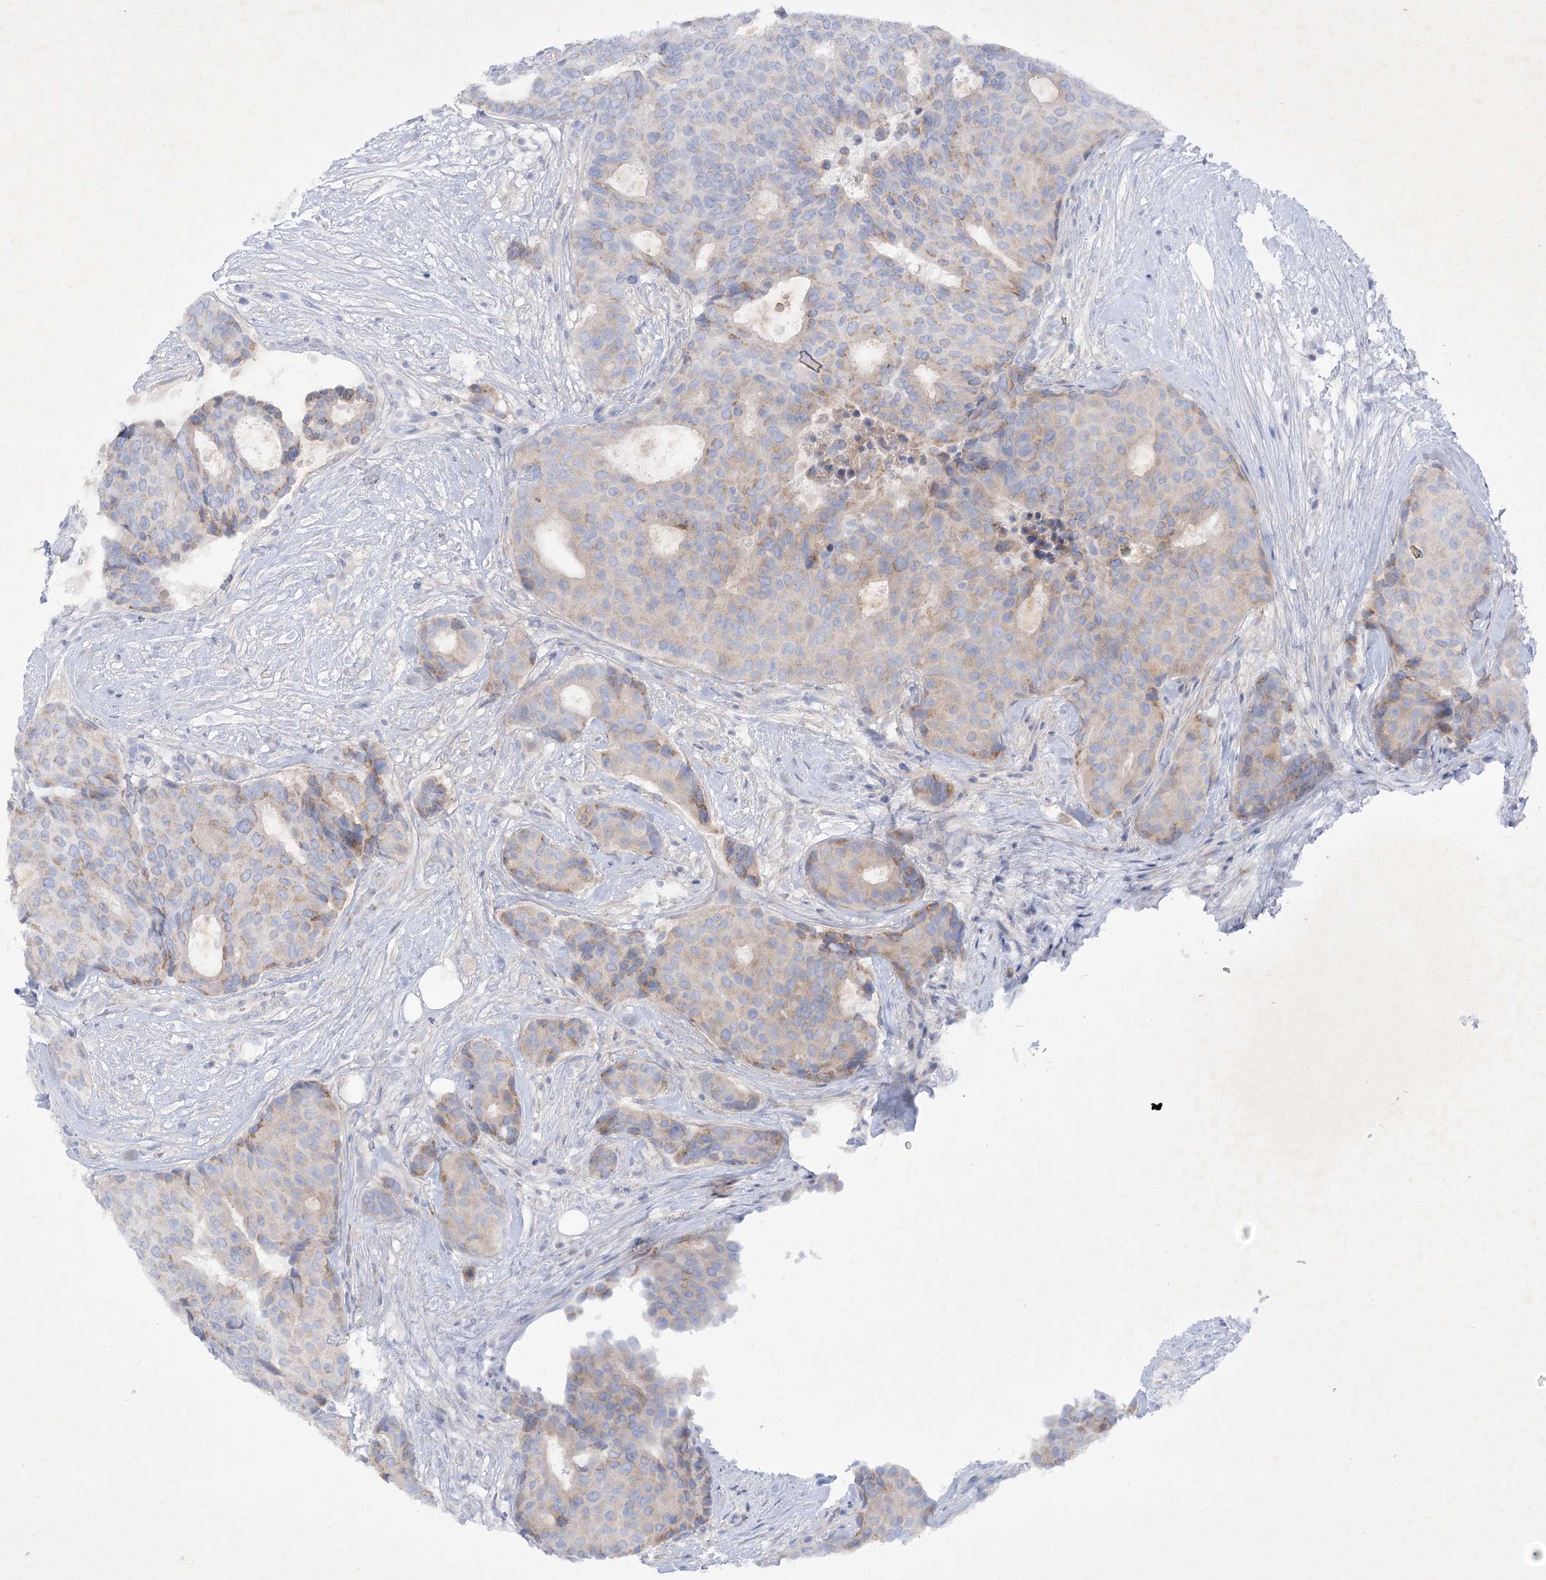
{"staining": {"intensity": "weak", "quantity": "<25%", "location": "cytoplasmic/membranous"}, "tissue": "breast cancer", "cell_type": "Tumor cells", "image_type": "cancer", "snomed": [{"axis": "morphology", "description": "Duct carcinoma"}, {"axis": "topography", "description": "Breast"}], "caption": "Tumor cells show no significant expression in breast cancer (infiltrating ductal carcinoma).", "gene": "GBF1", "patient": {"sex": "female", "age": 75}}